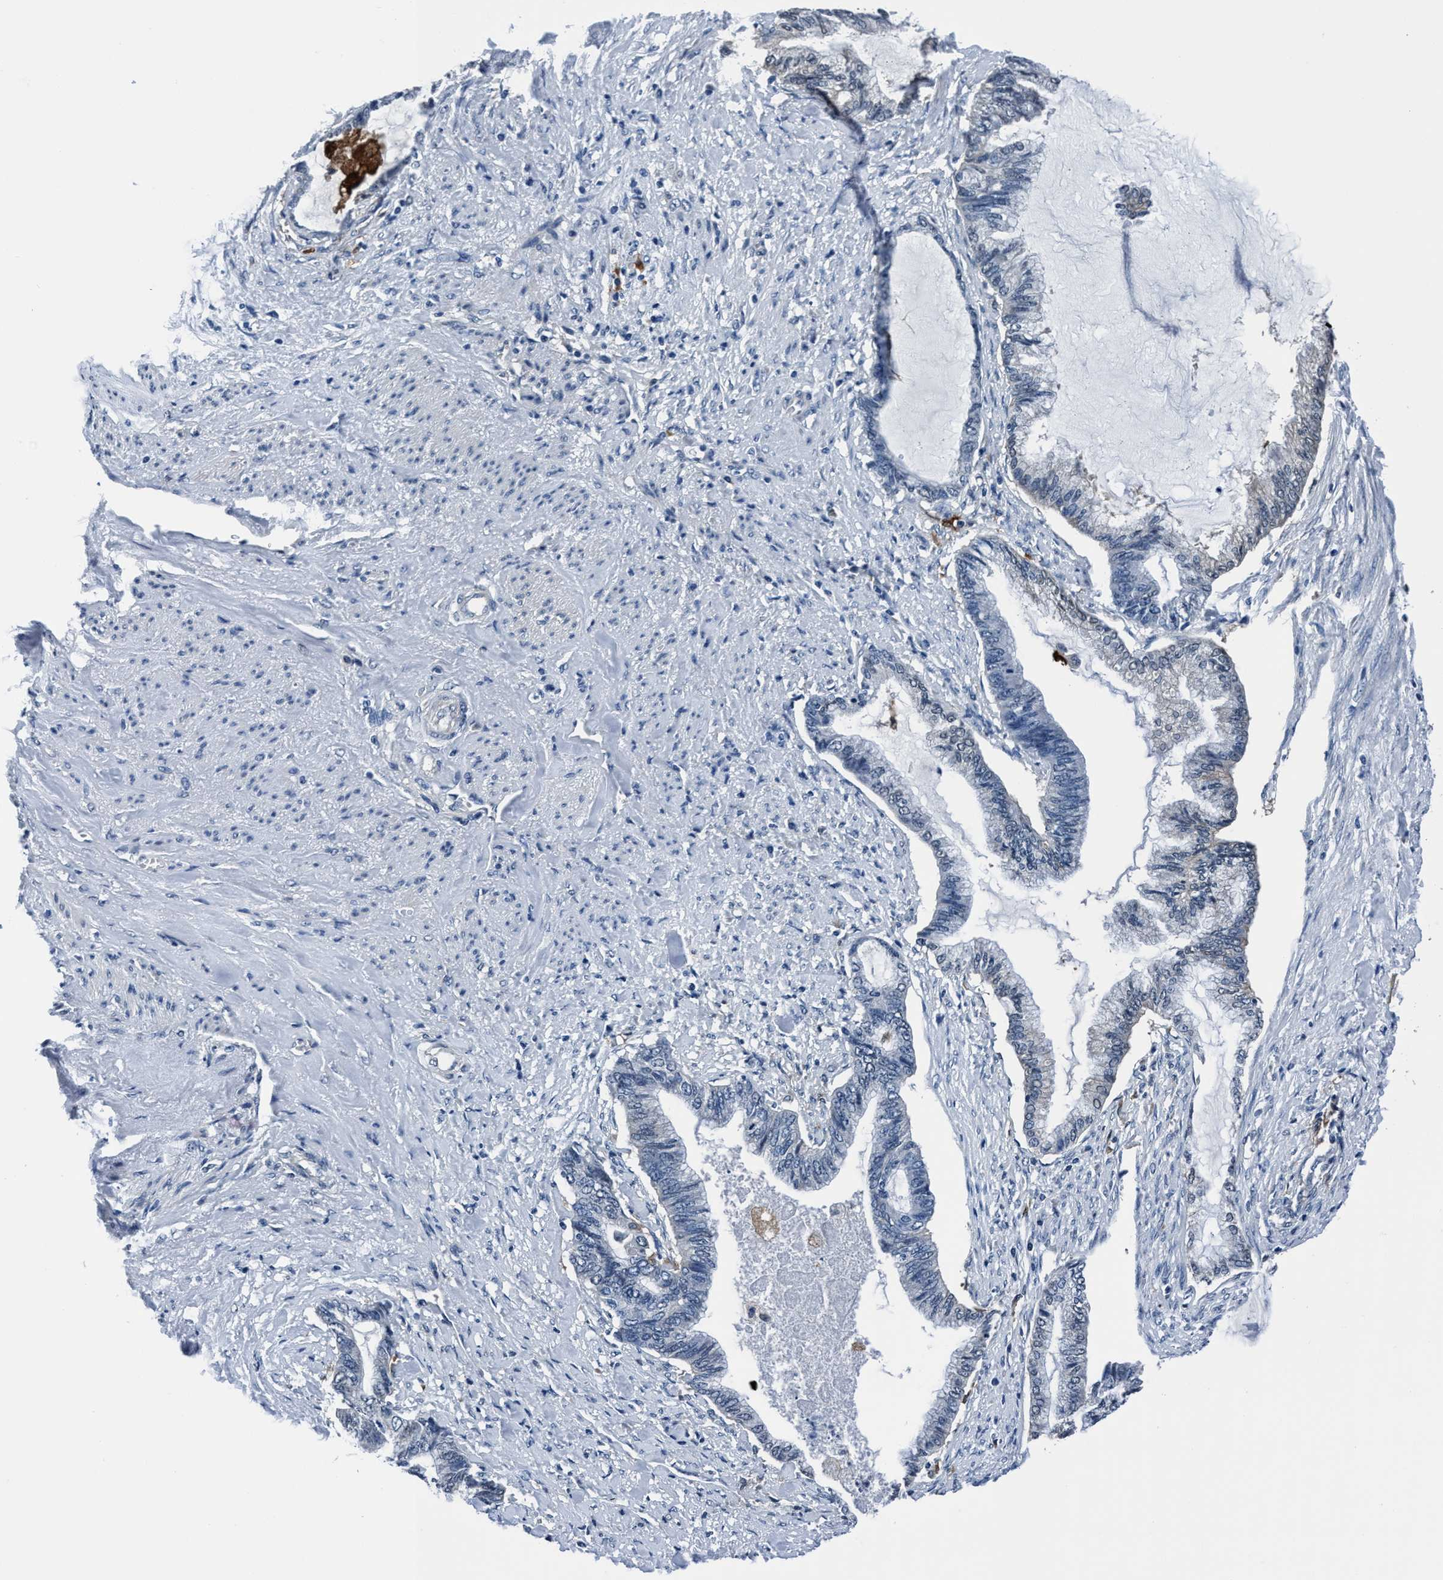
{"staining": {"intensity": "weak", "quantity": "<25%", "location": "cytoplasmic/membranous"}, "tissue": "endometrial cancer", "cell_type": "Tumor cells", "image_type": "cancer", "snomed": [{"axis": "morphology", "description": "Adenocarcinoma, NOS"}, {"axis": "topography", "description": "Endometrium"}], "caption": "Adenocarcinoma (endometrial) stained for a protein using IHC demonstrates no positivity tumor cells.", "gene": "TMEM94", "patient": {"sex": "female", "age": 86}}